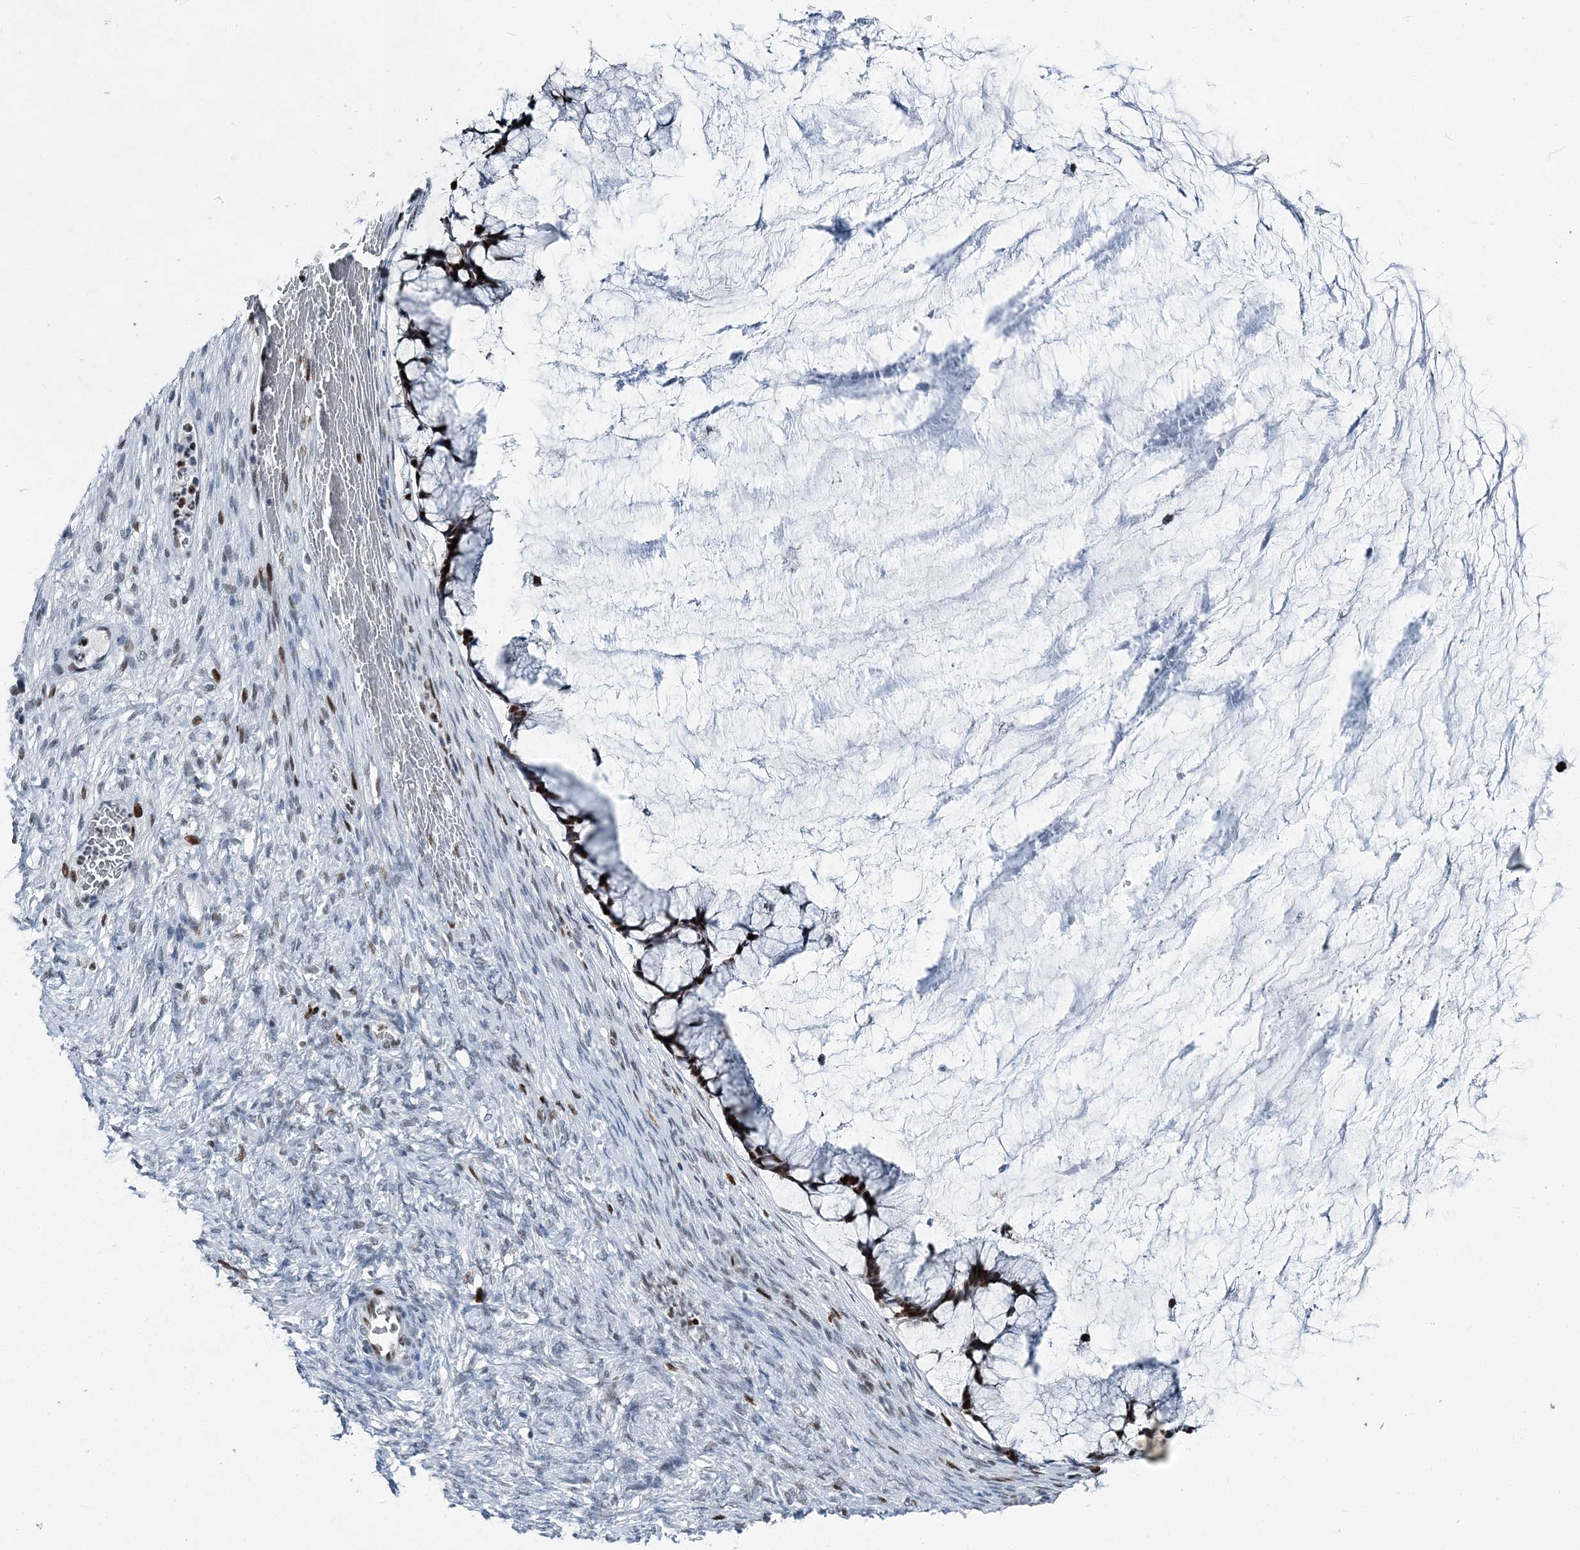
{"staining": {"intensity": "strong", "quantity": "25%-75%", "location": "nuclear"}, "tissue": "ovarian cancer", "cell_type": "Tumor cells", "image_type": "cancer", "snomed": [{"axis": "morphology", "description": "Cystadenocarcinoma, mucinous, NOS"}, {"axis": "topography", "description": "Ovary"}], "caption": "This is a photomicrograph of immunohistochemistry staining of ovarian mucinous cystadenocarcinoma, which shows strong staining in the nuclear of tumor cells.", "gene": "HAT1", "patient": {"sex": "female", "age": 42}}